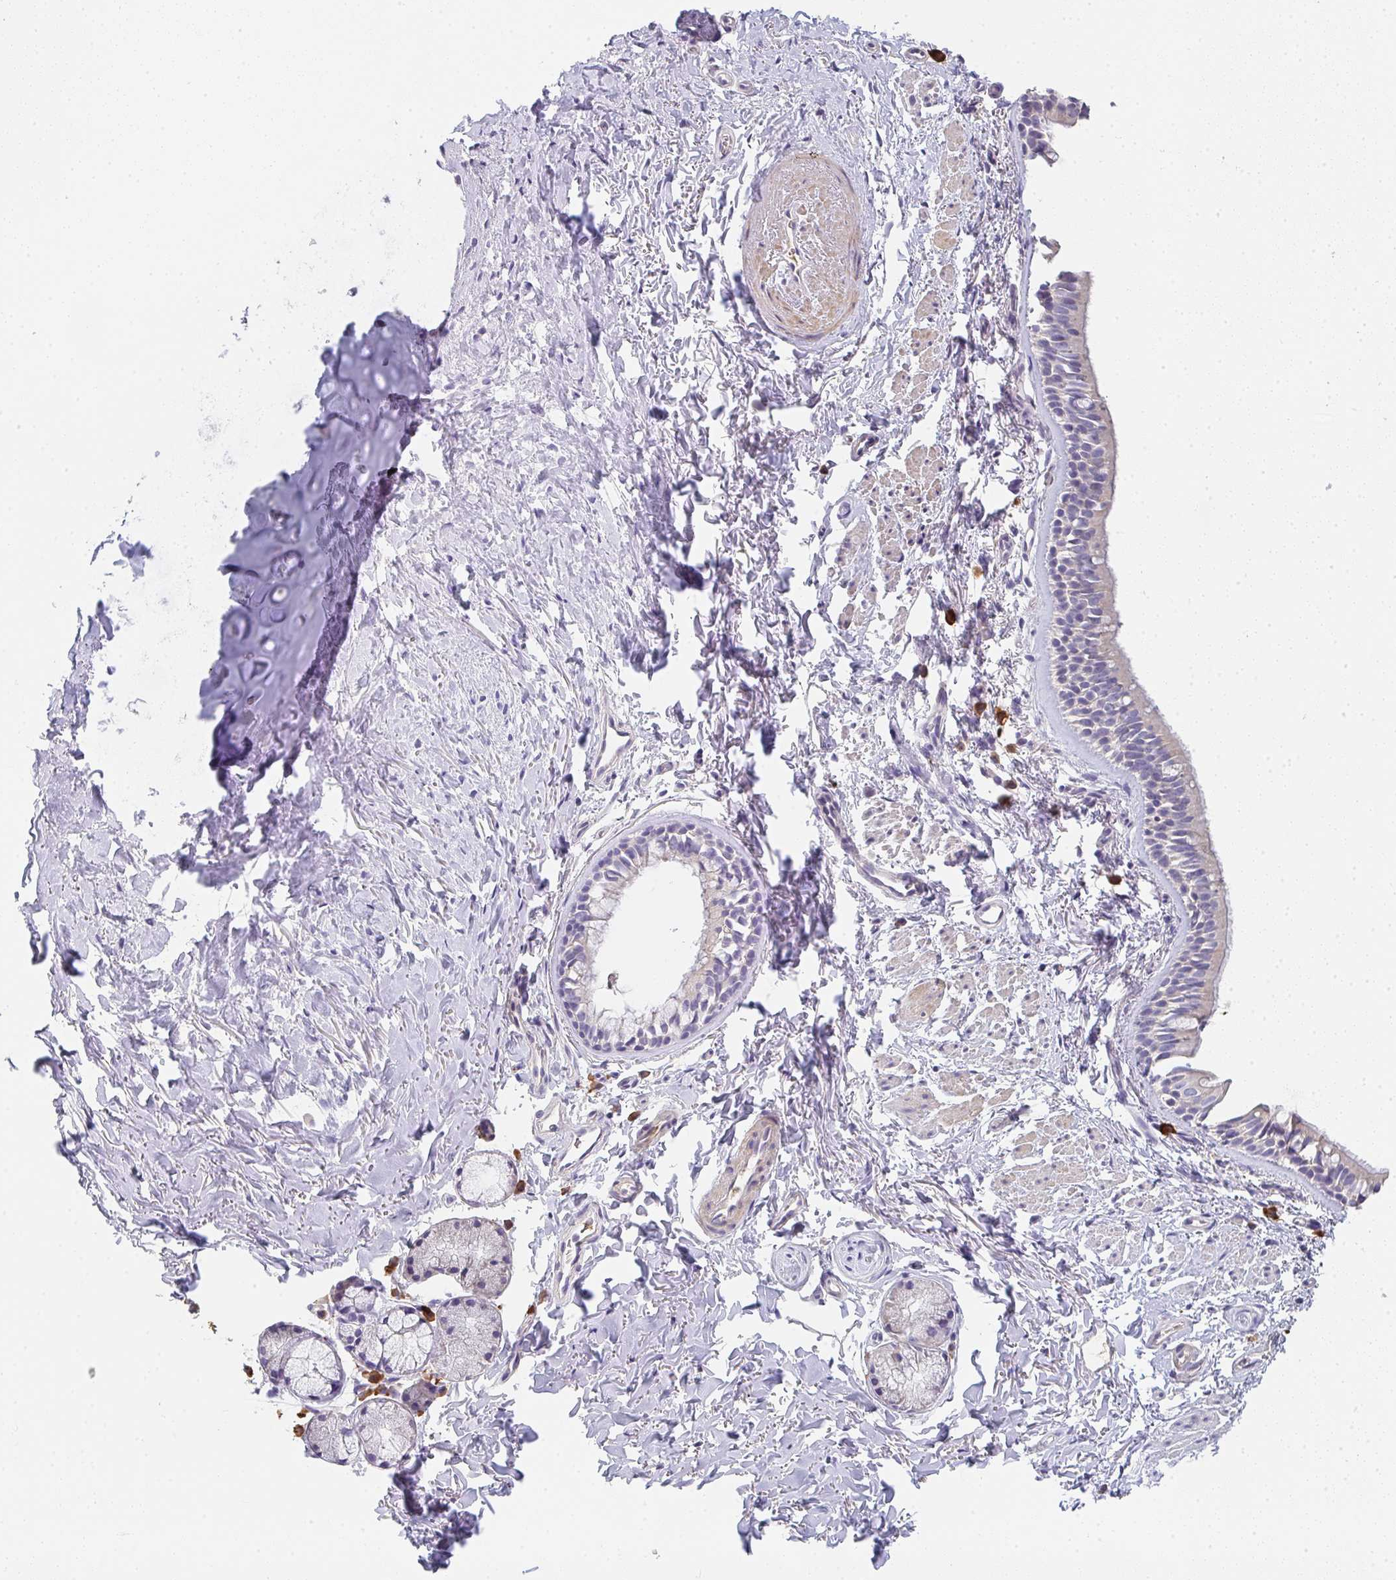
{"staining": {"intensity": "negative", "quantity": "none", "location": "none"}, "tissue": "bronchus", "cell_type": "Respiratory epithelial cells", "image_type": "normal", "snomed": [{"axis": "morphology", "description": "Normal tissue, NOS"}, {"axis": "topography", "description": "Lymph node"}, {"axis": "topography", "description": "Cartilage tissue"}, {"axis": "topography", "description": "Bronchus"}], "caption": "Immunohistochemistry (IHC) histopathology image of benign human bronchus stained for a protein (brown), which demonstrates no positivity in respiratory epithelial cells.", "gene": "ZNF215", "patient": {"sex": "female", "age": 70}}